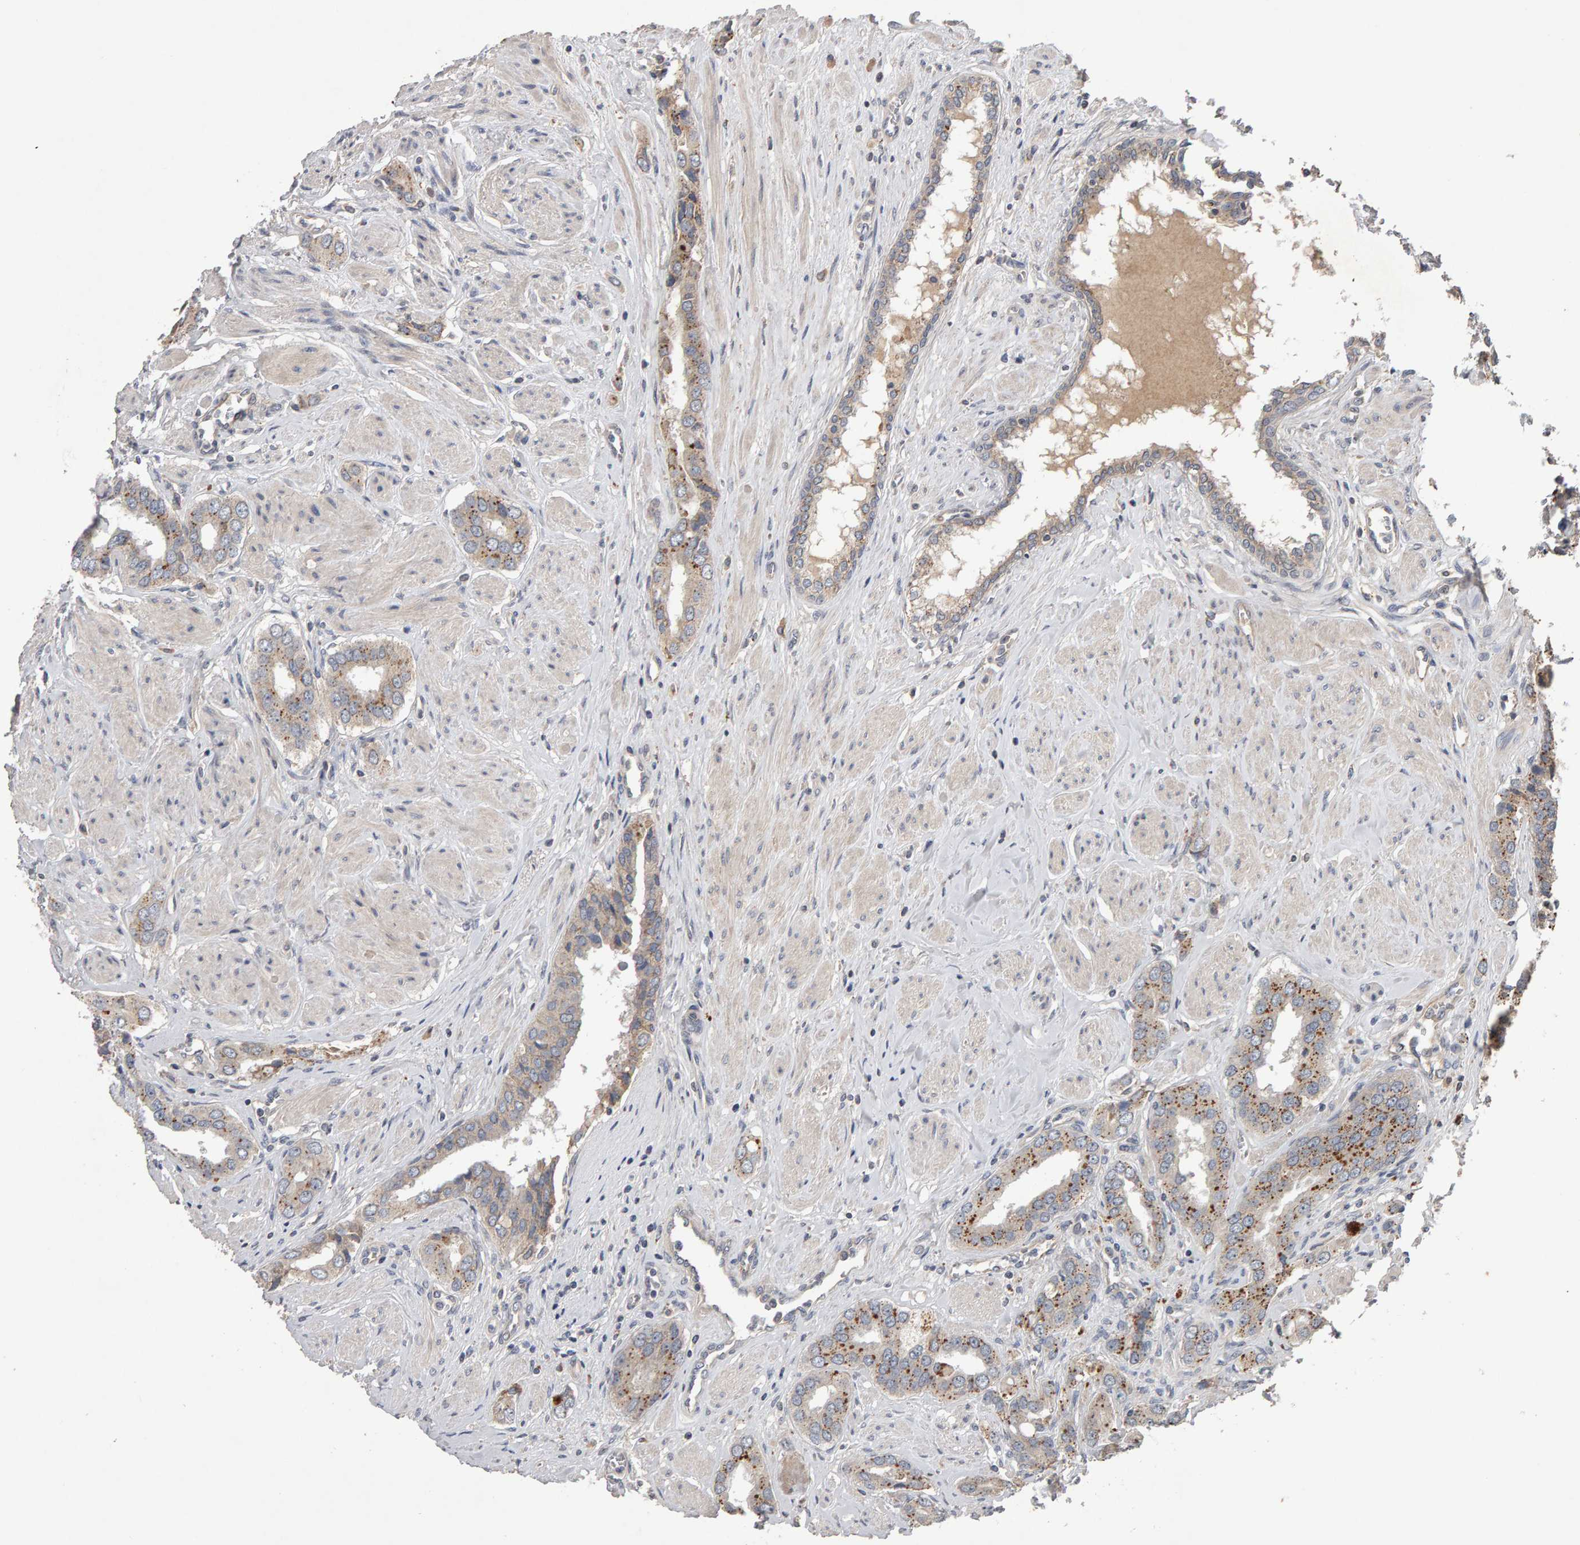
{"staining": {"intensity": "weak", "quantity": "<25%", "location": "cytoplasmic/membranous"}, "tissue": "prostate cancer", "cell_type": "Tumor cells", "image_type": "cancer", "snomed": [{"axis": "morphology", "description": "Adenocarcinoma, High grade"}, {"axis": "topography", "description": "Prostate"}], "caption": "Prostate cancer (adenocarcinoma (high-grade)) was stained to show a protein in brown. There is no significant staining in tumor cells.", "gene": "COASY", "patient": {"sex": "male", "age": 52}}